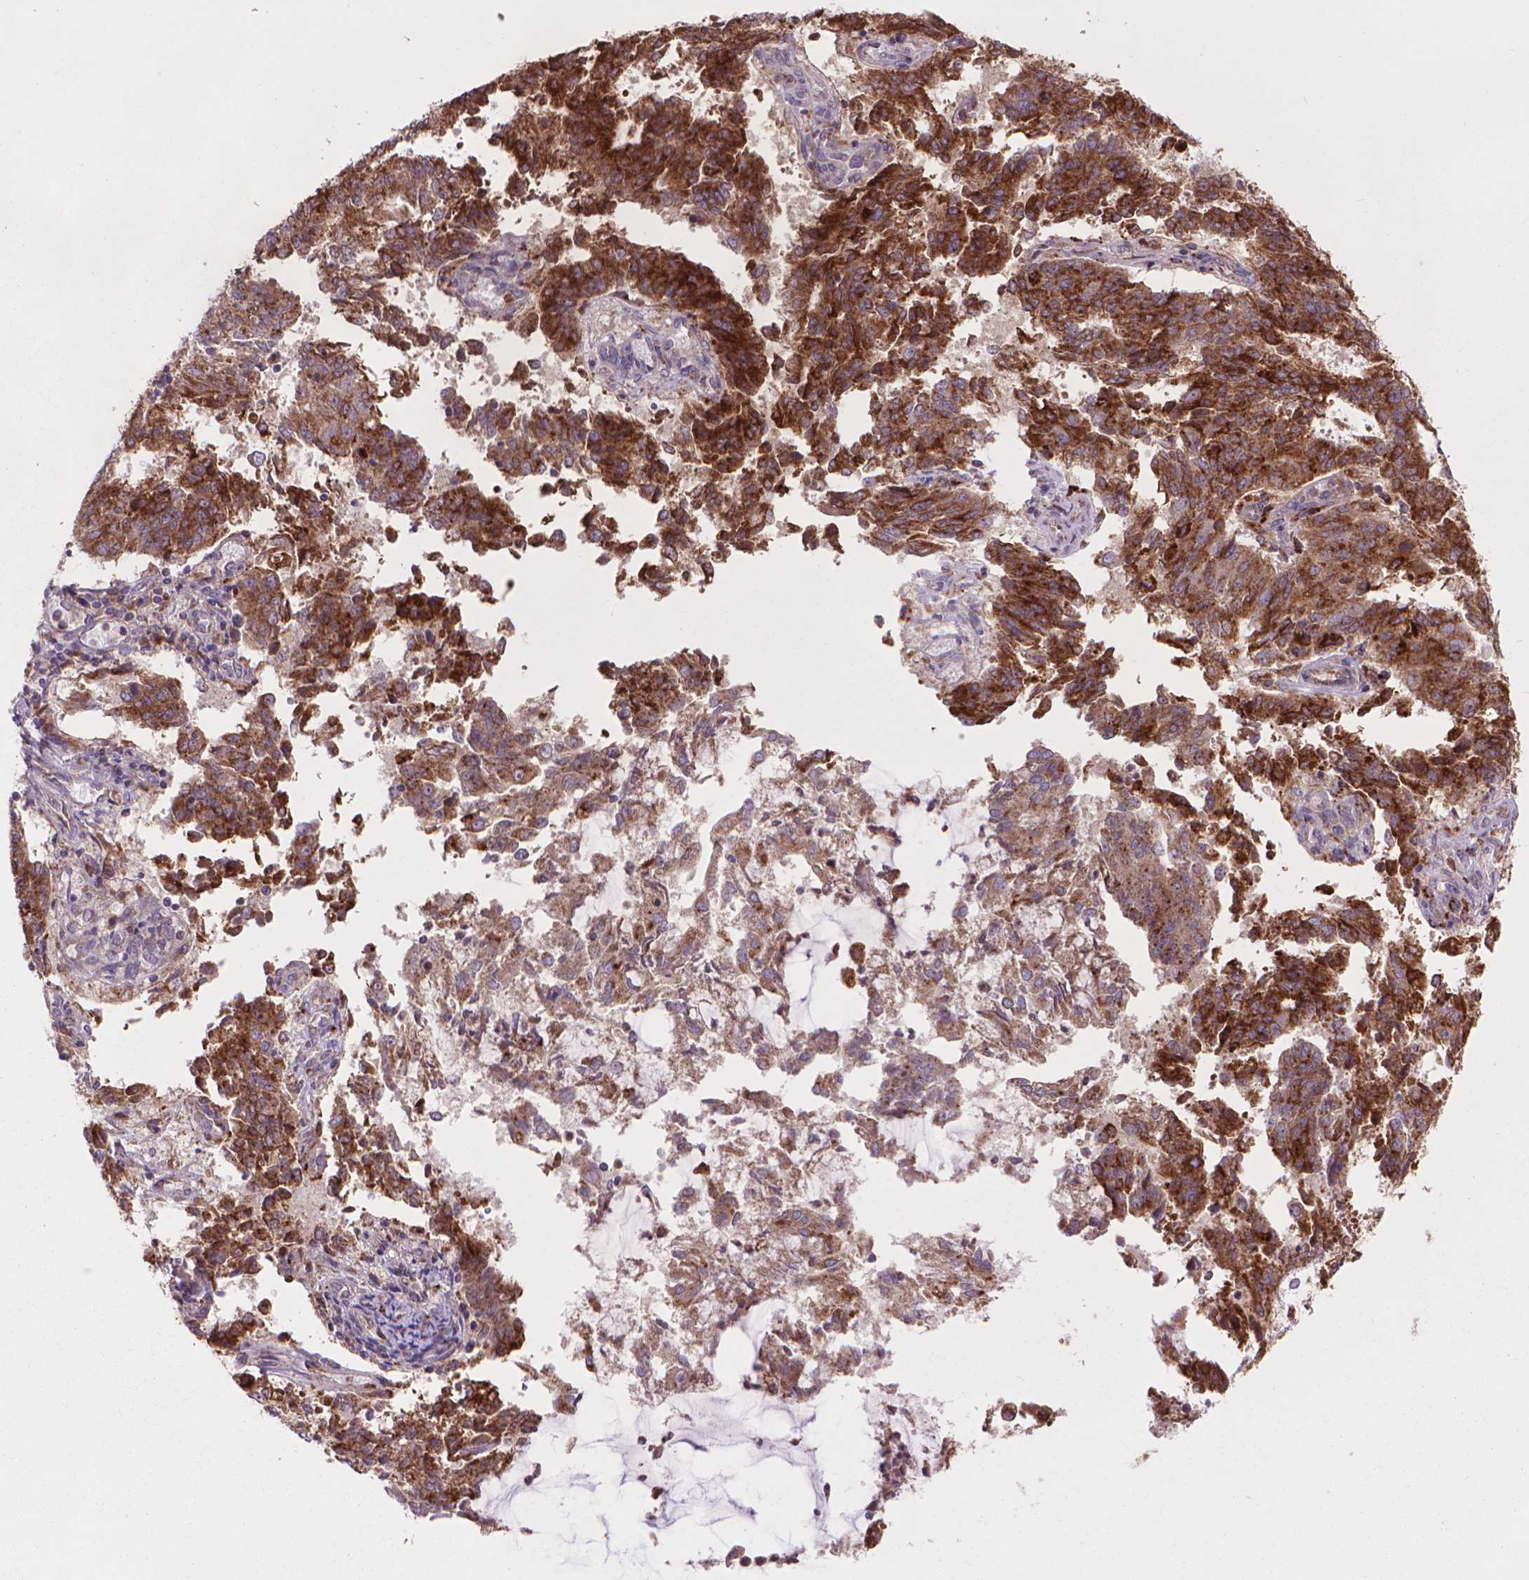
{"staining": {"intensity": "strong", "quantity": ">75%", "location": "cytoplasmic/membranous"}, "tissue": "endometrial cancer", "cell_type": "Tumor cells", "image_type": "cancer", "snomed": [{"axis": "morphology", "description": "Adenocarcinoma, NOS"}, {"axis": "topography", "description": "Endometrium"}], "caption": "Protein staining of endometrial cancer (adenocarcinoma) tissue shows strong cytoplasmic/membranous positivity in approximately >75% of tumor cells. The protein is shown in brown color, while the nuclei are stained blue.", "gene": "GLB1", "patient": {"sex": "female", "age": 82}}